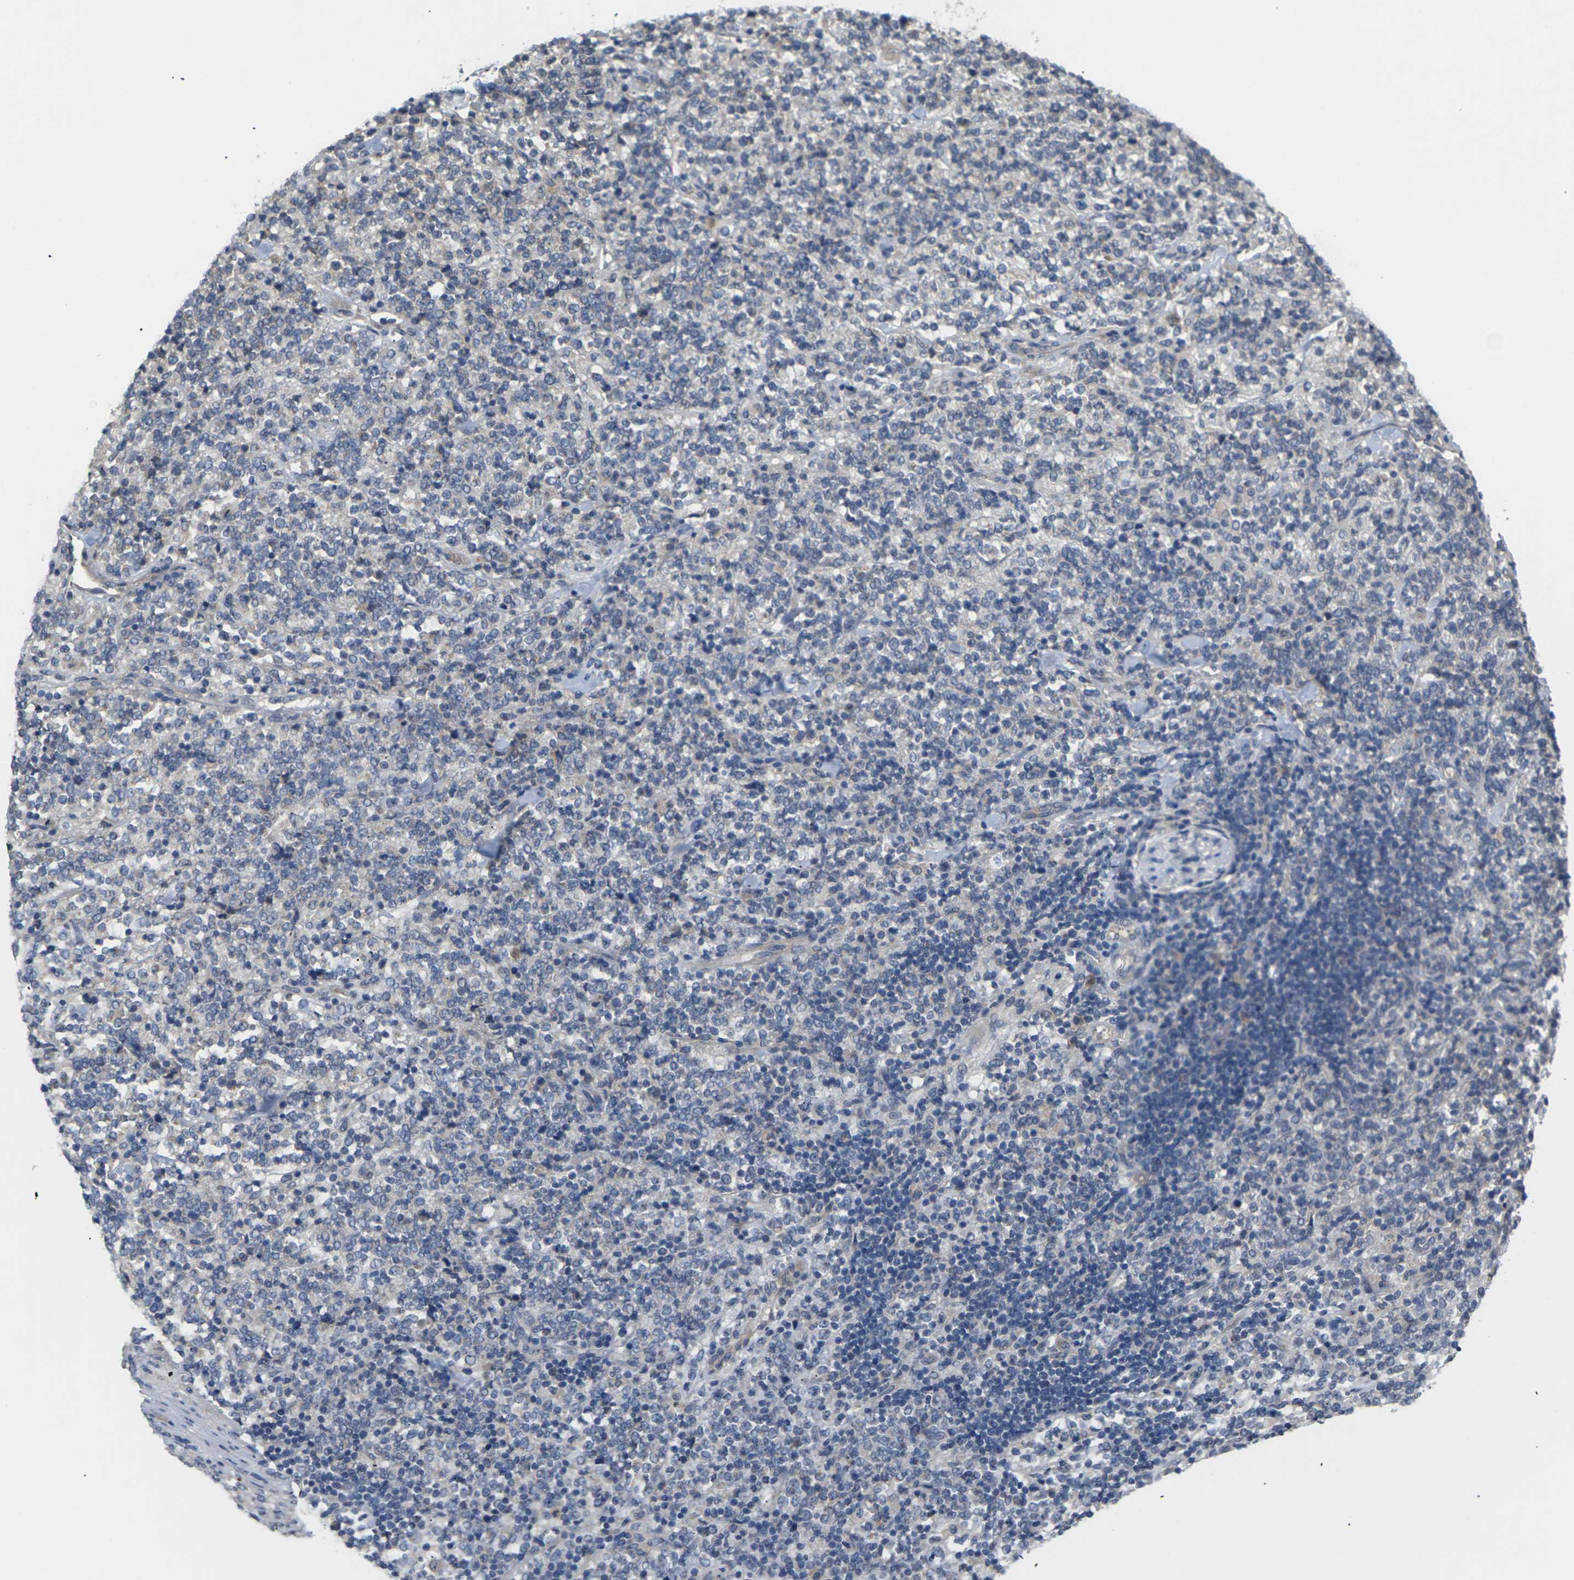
{"staining": {"intensity": "negative", "quantity": "none", "location": "none"}, "tissue": "lymphoma", "cell_type": "Tumor cells", "image_type": "cancer", "snomed": [{"axis": "morphology", "description": "Malignant lymphoma, non-Hodgkin's type, High grade"}, {"axis": "topography", "description": "Soft tissue"}], "caption": "DAB (3,3'-diaminobenzidine) immunohistochemical staining of malignant lymphoma, non-Hodgkin's type (high-grade) demonstrates no significant positivity in tumor cells.", "gene": "SLC2A2", "patient": {"sex": "male", "age": 18}}